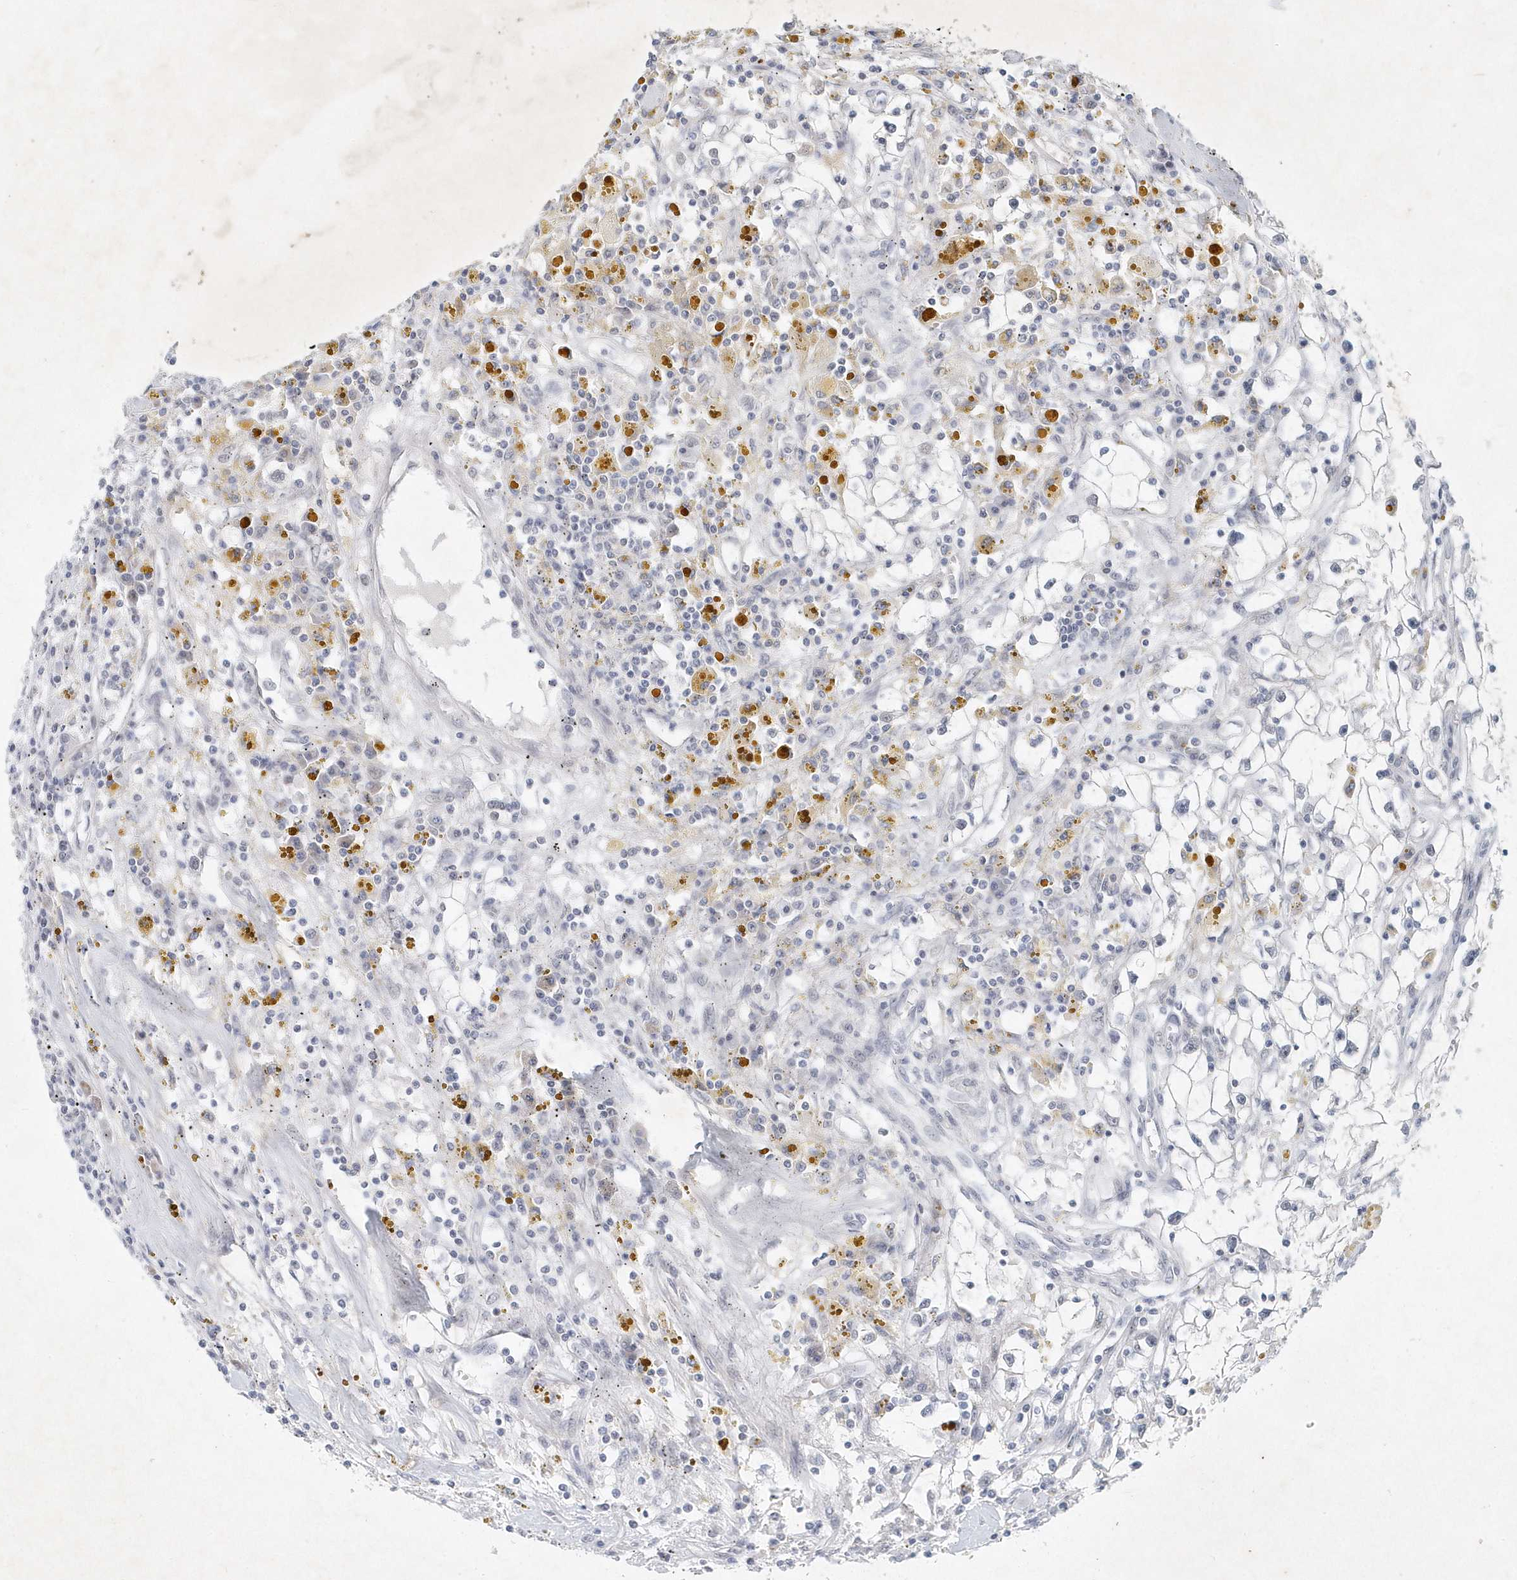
{"staining": {"intensity": "negative", "quantity": "none", "location": "none"}, "tissue": "renal cancer", "cell_type": "Tumor cells", "image_type": "cancer", "snomed": [{"axis": "morphology", "description": "Adenocarcinoma, NOS"}, {"axis": "topography", "description": "Kidney"}], "caption": "IHC micrograph of renal cancer (adenocarcinoma) stained for a protein (brown), which demonstrates no expression in tumor cells.", "gene": "ZBTB9", "patient": {"sex": "male", "age": 56}}